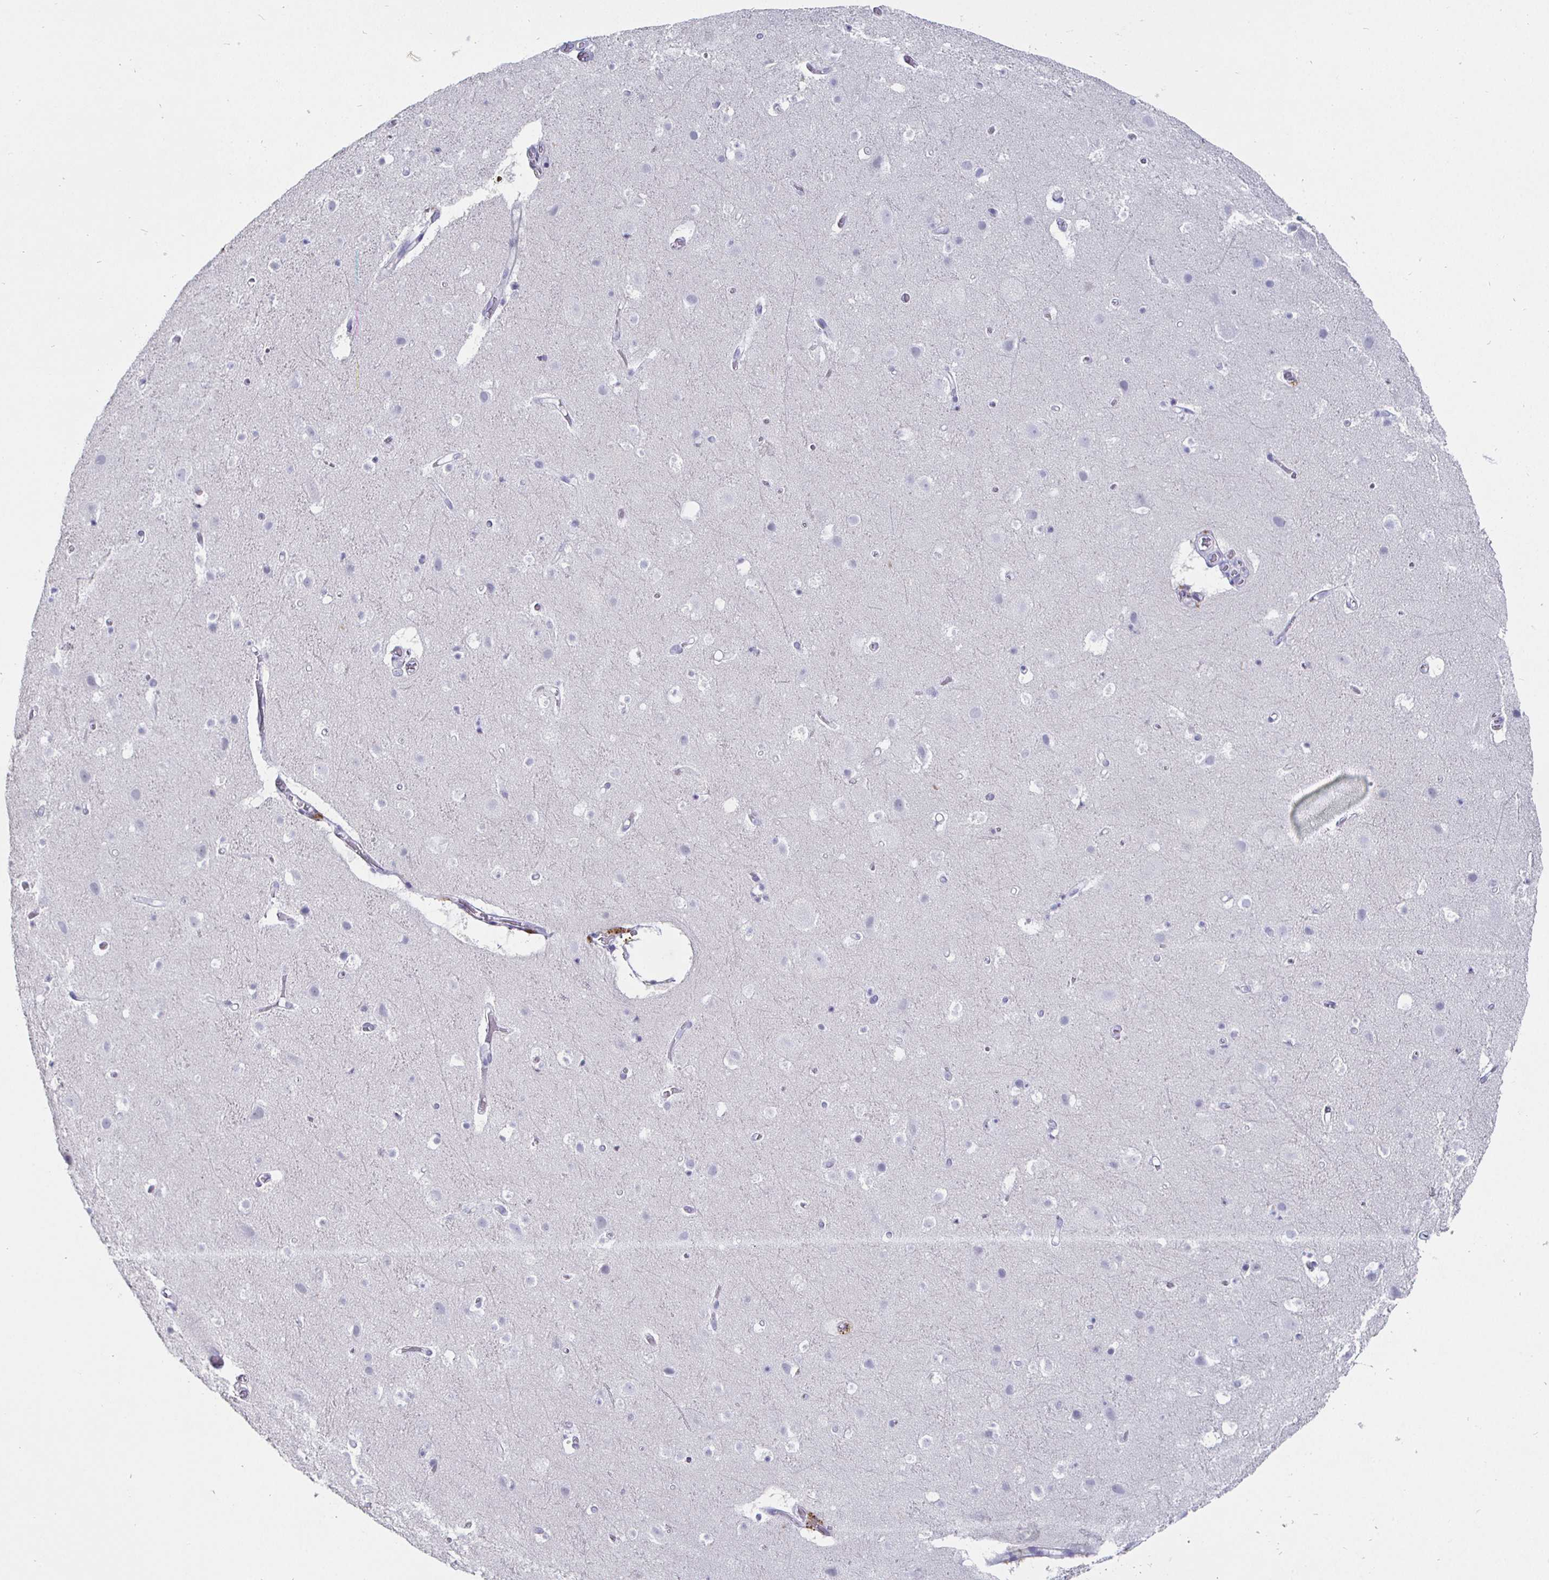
{"staining": {"intensity": "moderate", "quantity": "<25%", "location": "cytoplasmic/membranous"}, "tissue": "cerebral cortex", "cell_type": "Endothelial cells", "image_type": "normal", "snomed": [{"axis": "morphology", "description": "Normal tissue, NOS"}, {"axis": "topography", "description": "Cerebral cortex"}], "caption": "Immunohistochemistry (IHC) (DAB (3,3'-diaminobenzidine)) staining of normal cerebral cortex displays moderate cytoplasmic/membranous protein positivity in approximately <25% of endothelial cells. (DAB = brown stain, brightfield microscopy at high magnification).", "gene": "ENPP1", "patient": {"sex": "female", "age": 42}}